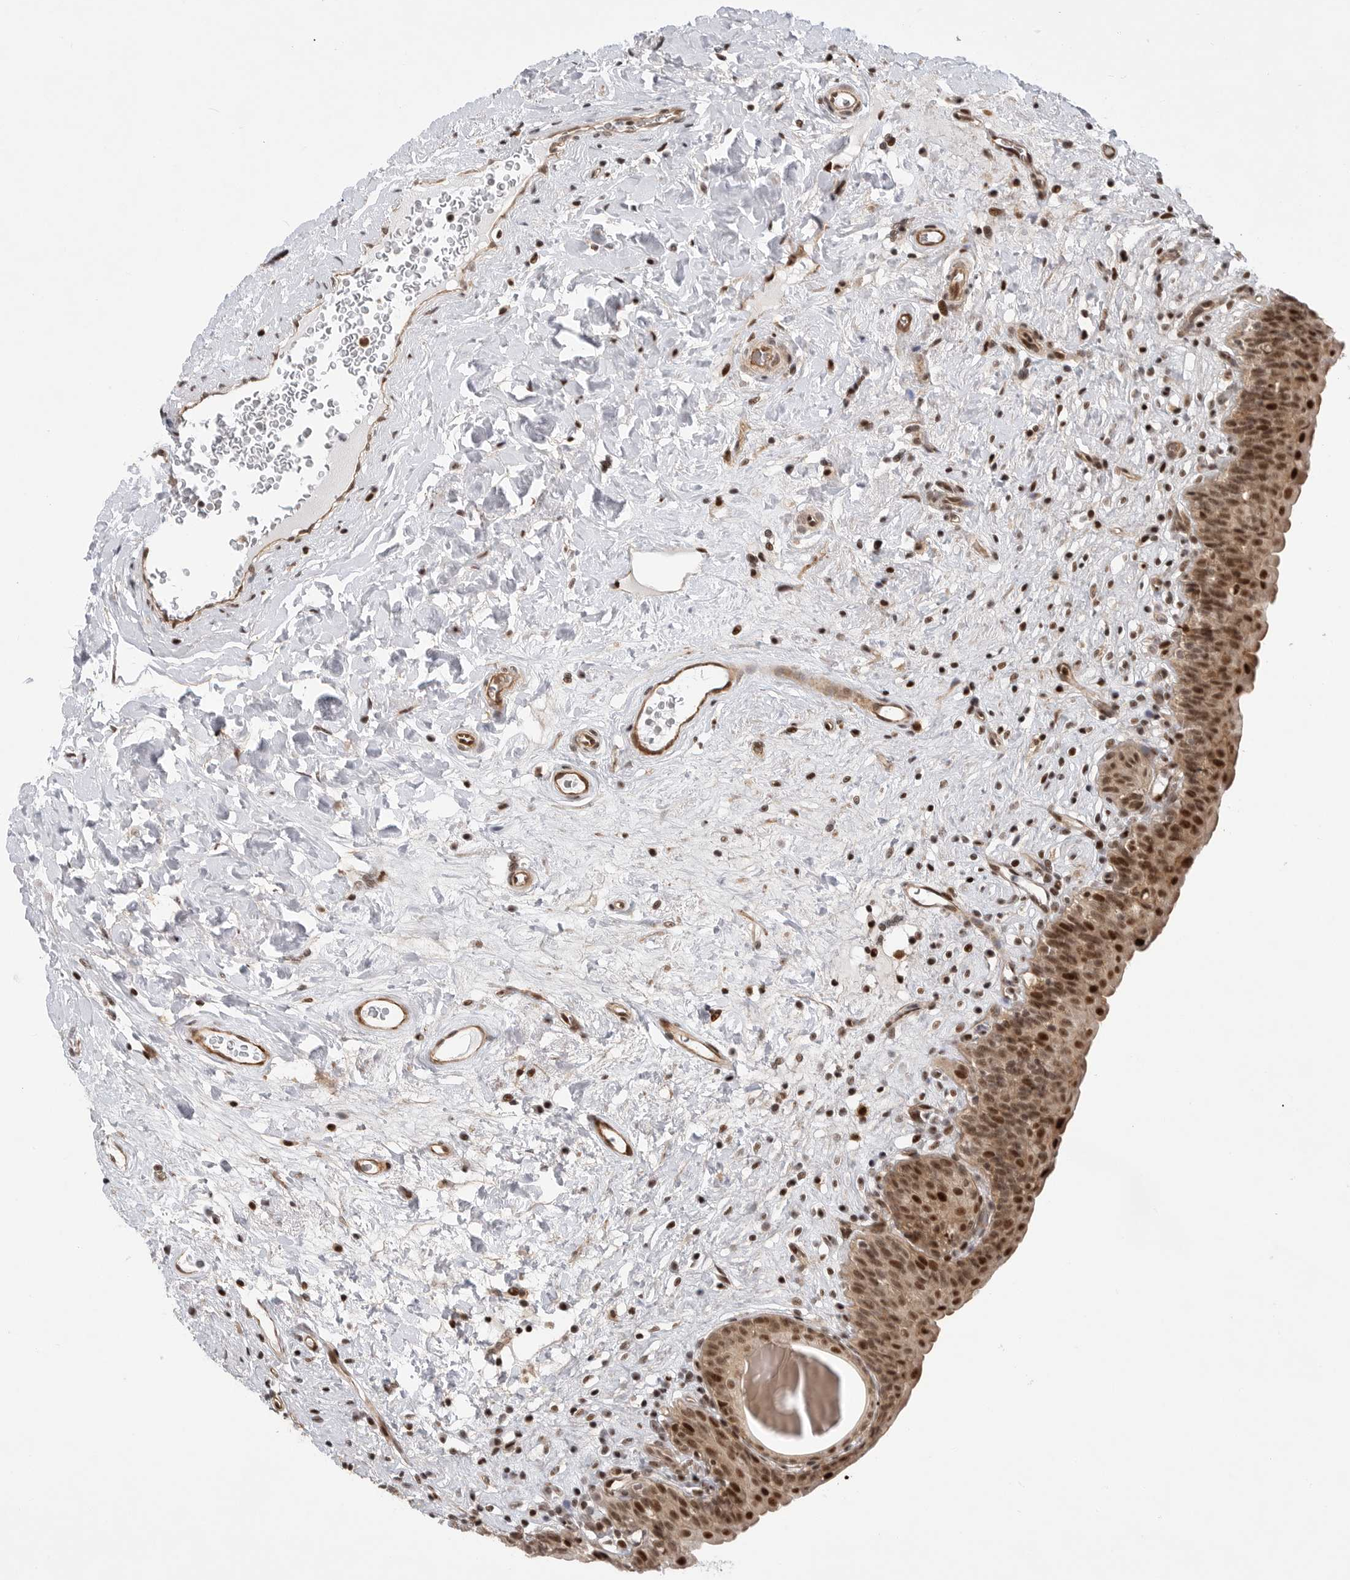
{"staining": {"intensity": "strong", "quantity": ">75%", "location": "cytoplasmic/membranous,nuclear"}, "tissue": "urinary bladder", "cell_type": "Urothelial cells", "image_type": "normal", "snomed": [{"axis": "morphology", "description": "Normal tissue, NOS"}, {"axis": "topography", "description": "Urinary bladder"}], "caption": "Urothelial cells exhibit high levels of strong cytoplasmic/membranous,nuclear staining in about >75% of cells in normal urinary bladder.", "gene": "GPATCH2", "patient": {"sex": "male", "age": 83}}